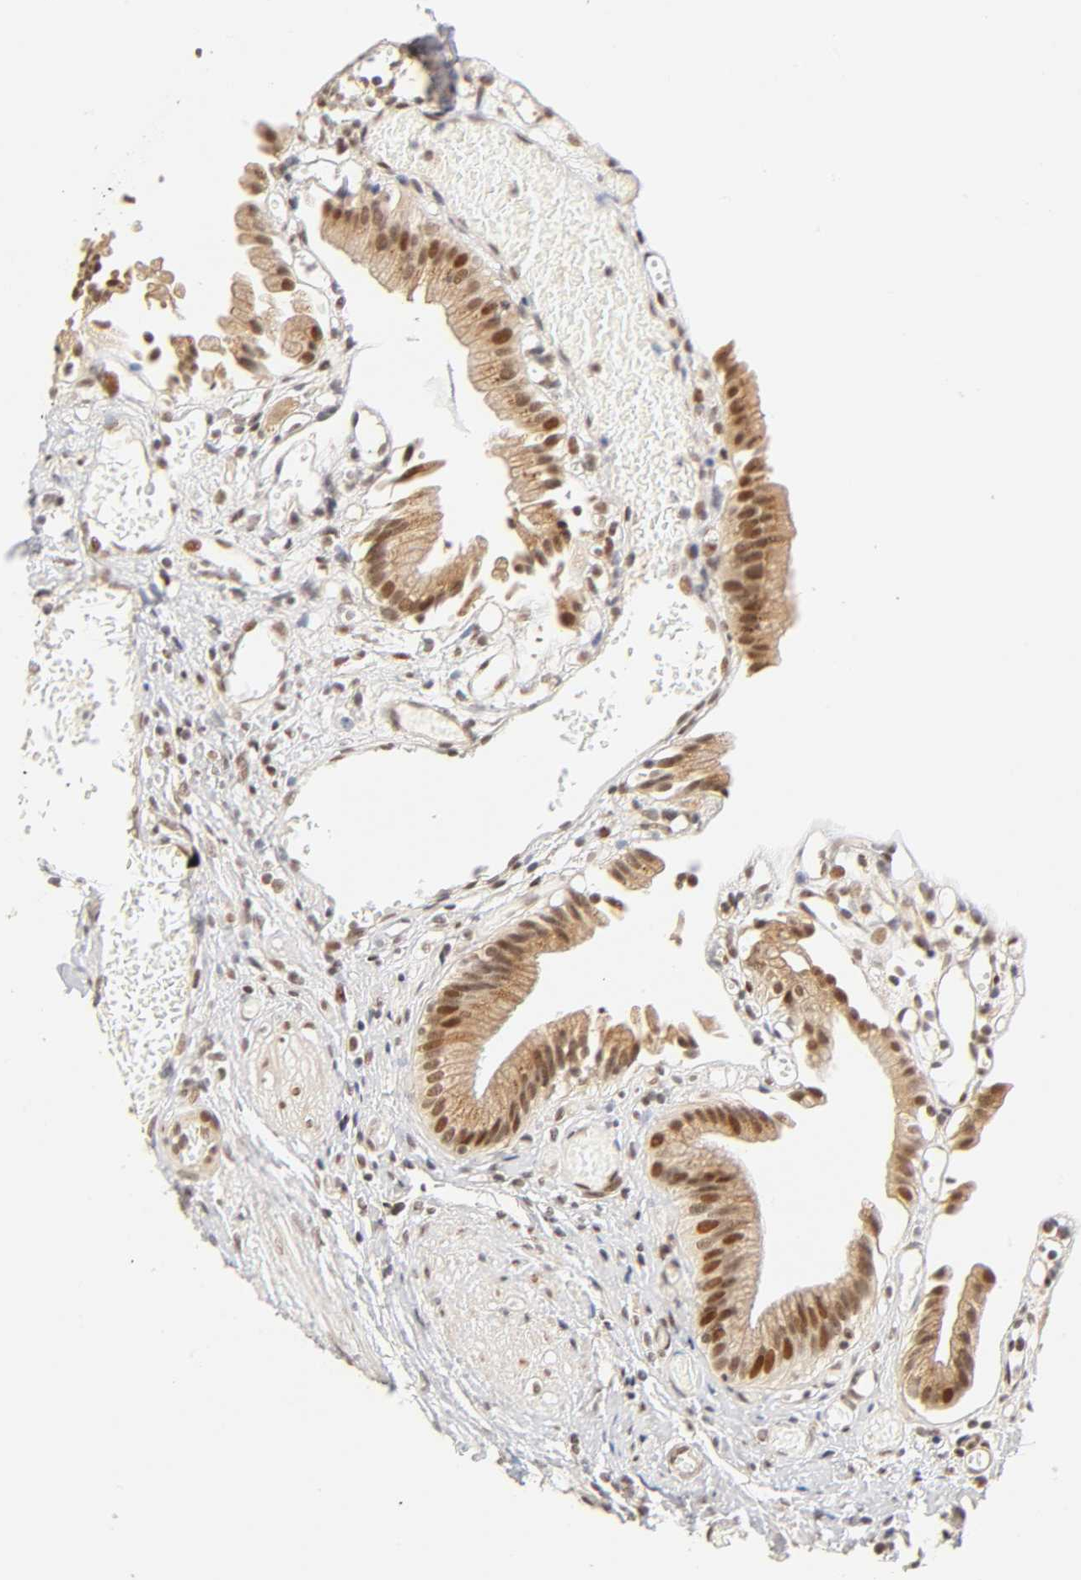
{"staining": {"intensity": "strong", "quantity": ">75%", "location": "cytoplasmic/membranous,nuclear"}, "tissue": "gallbladder", "cell_type": "Glandular cells", "image_type": "normal", "snomed": [{"axis": "morphology", "description": "Normal tissue, NOS"}, {"axis": "topography", "description": "Gallbladder"}], "caption": "IHC image of normal gallbladder stained for a protein (brown), which shows high levels of strong cytoplasmic/membranous,nuclear positivity in approximately >75% of glandular cells.", "gene": "TAF10", "patient": {"sex": "male", "age": 65}}